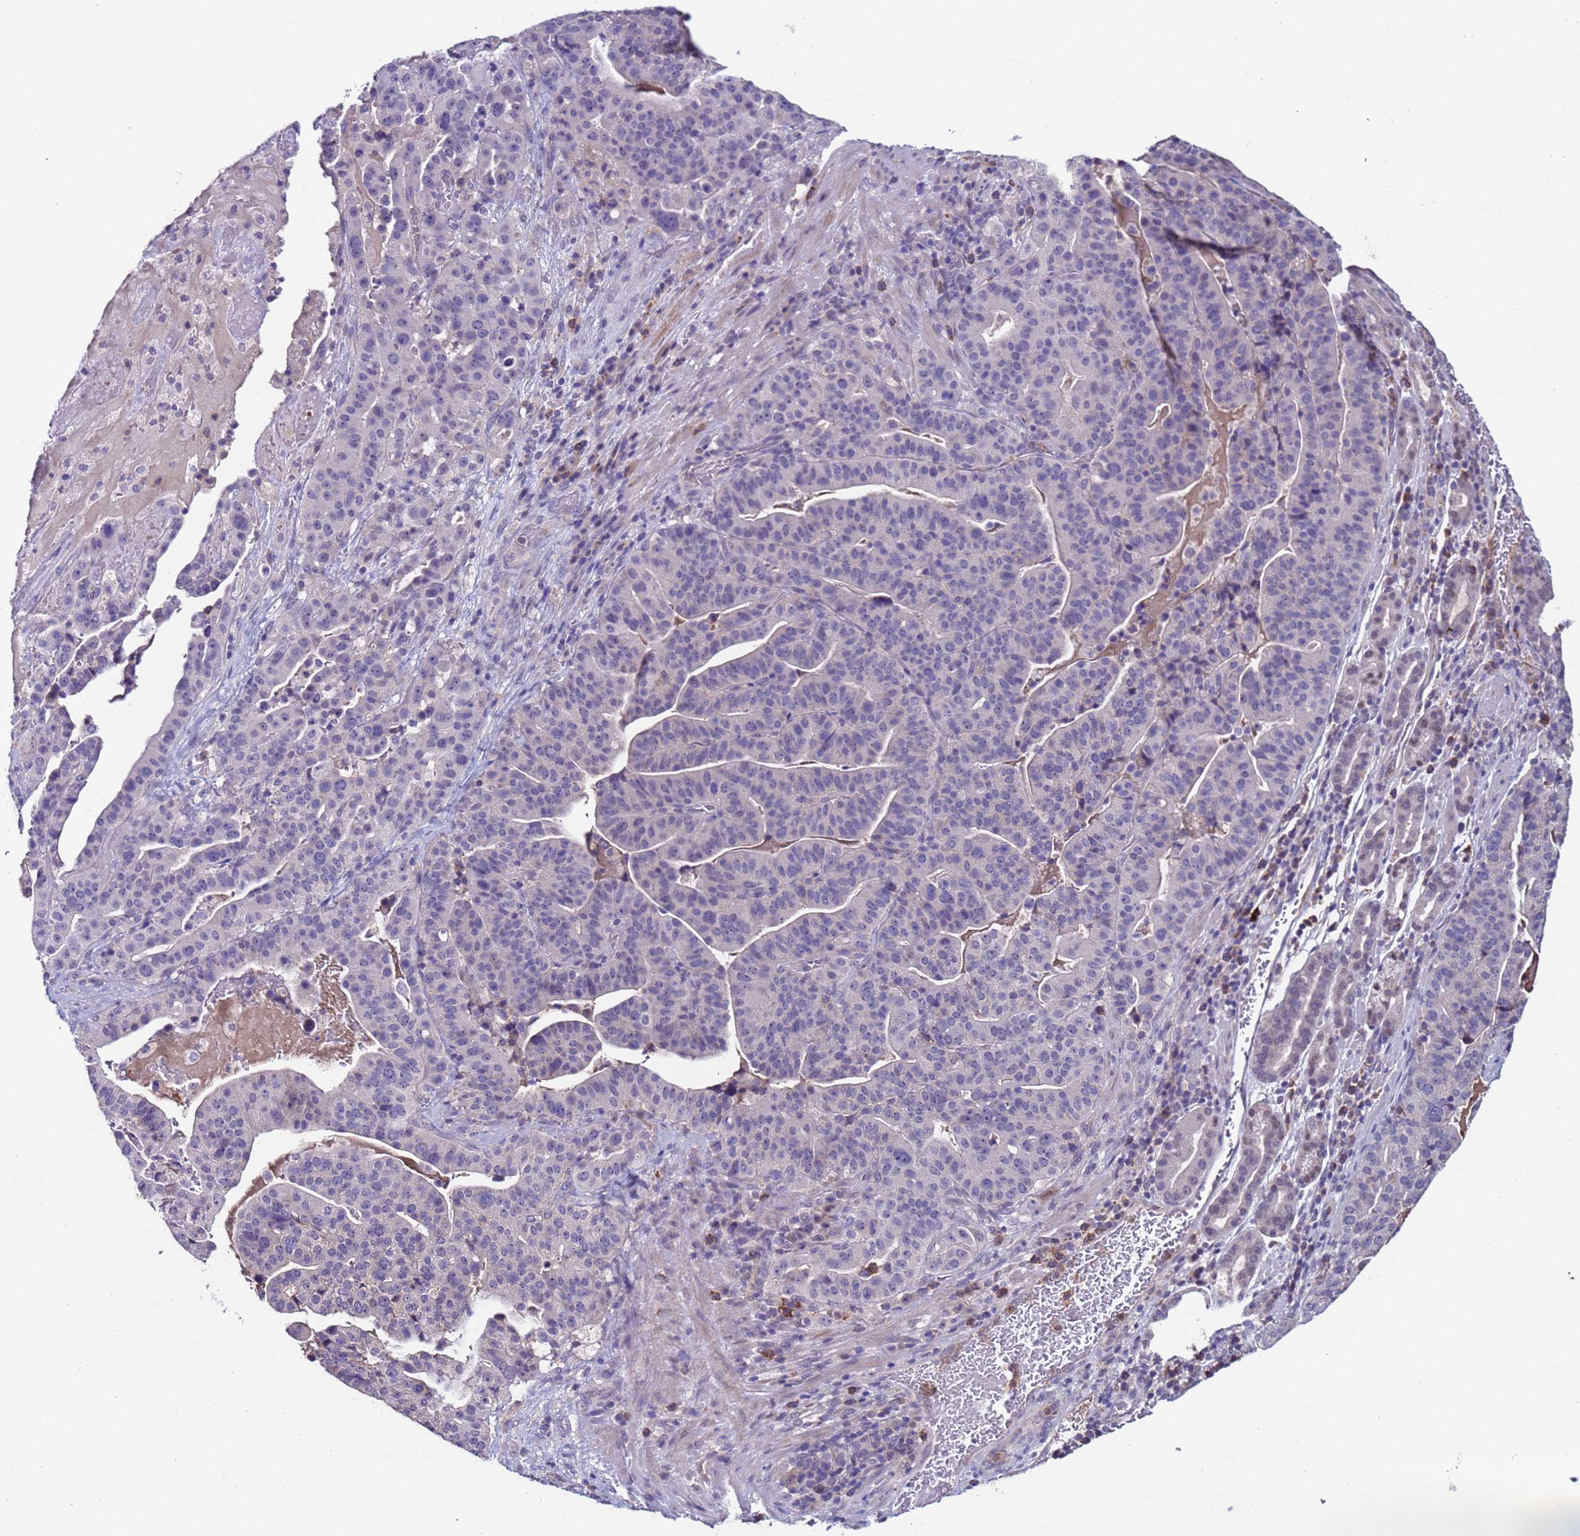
{"staining": {"intensity": "negative", "quantity": "none", "location": "none"}, "tissue": "stomach cancer", "cell_type": "Tumor cells", "image_type": "cancer", "snomed": [{"axis": "morphology", "description": "Adenocarcinoma, NOS"}, {"axis": "topography", "description": "Stomach"}], "caption": "Human stomach cancer (adenocarcinoma) stained for a protein using IHC exhibits no staining in tumor cells.", "gene": "ZNF248", "patient": {"sex": "male", "age": 48}}